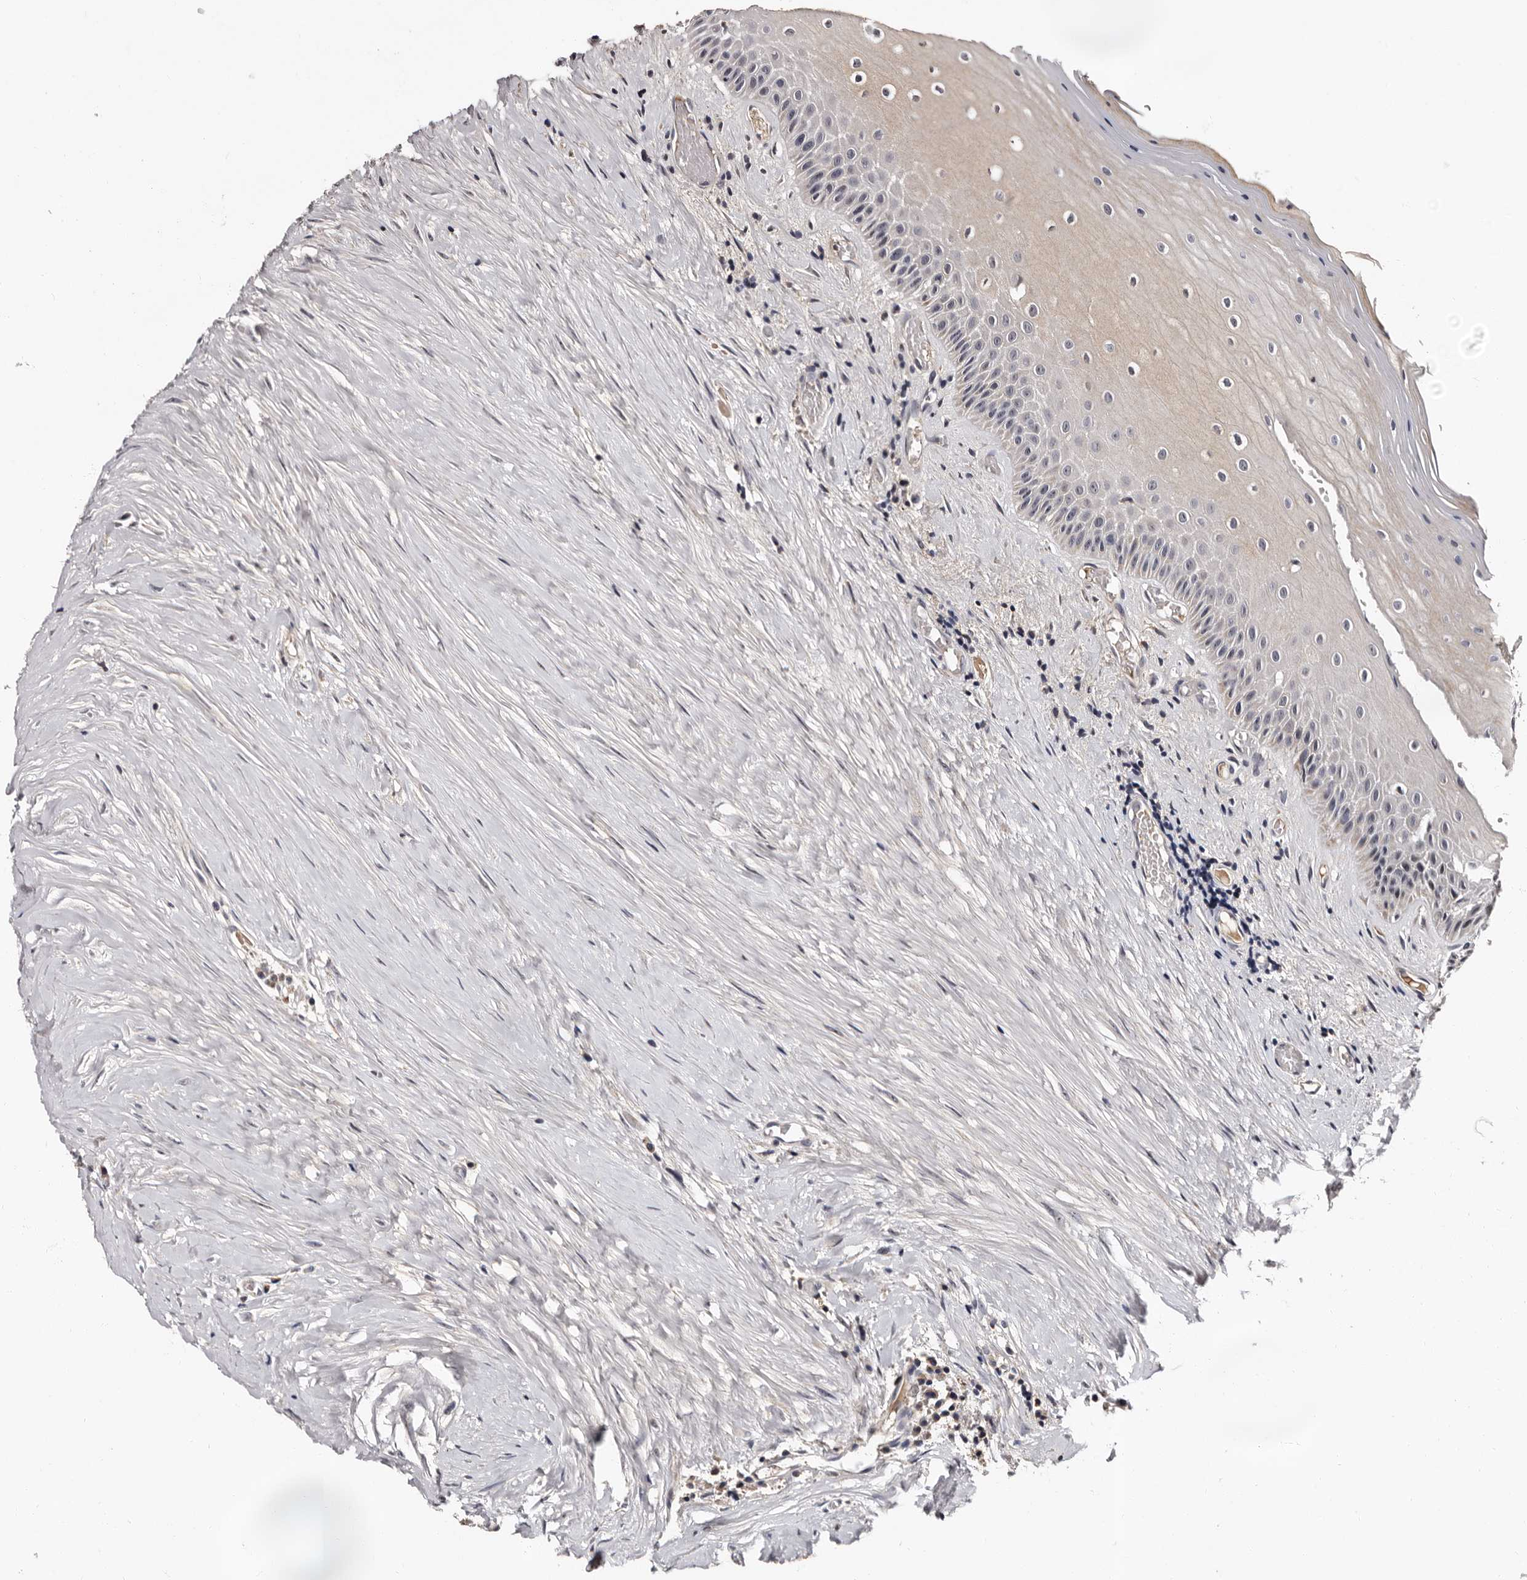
{"staining": {"intensity": "weak", "quantity": "25%-75%", "location": "cytoplasmic/membranous"}, "tissue": "oral mucosa", "cell_type": "Squamous epithelial cells", "image_type": "normal", "snomed": [{"axis": "morphology", "description": "Normal tissue, NOS"}, {"axis": "topography", "description": "Skeletal muscle"}, {"axis": "topography", "description": "Oral tissue"}, {"axis": "topography", "description": "Peripheral nerve tissue"}], "caption": "Oral mucosa stained for a protein shows weak cytoplasmic/membranous positivity in squamous epithelial cells. Immunohistochemistry stains the protein of interest in brown and the nuclei are stained blue.", "gene": "TAF4B", "patient": {"sex": "female", "age": 84}}